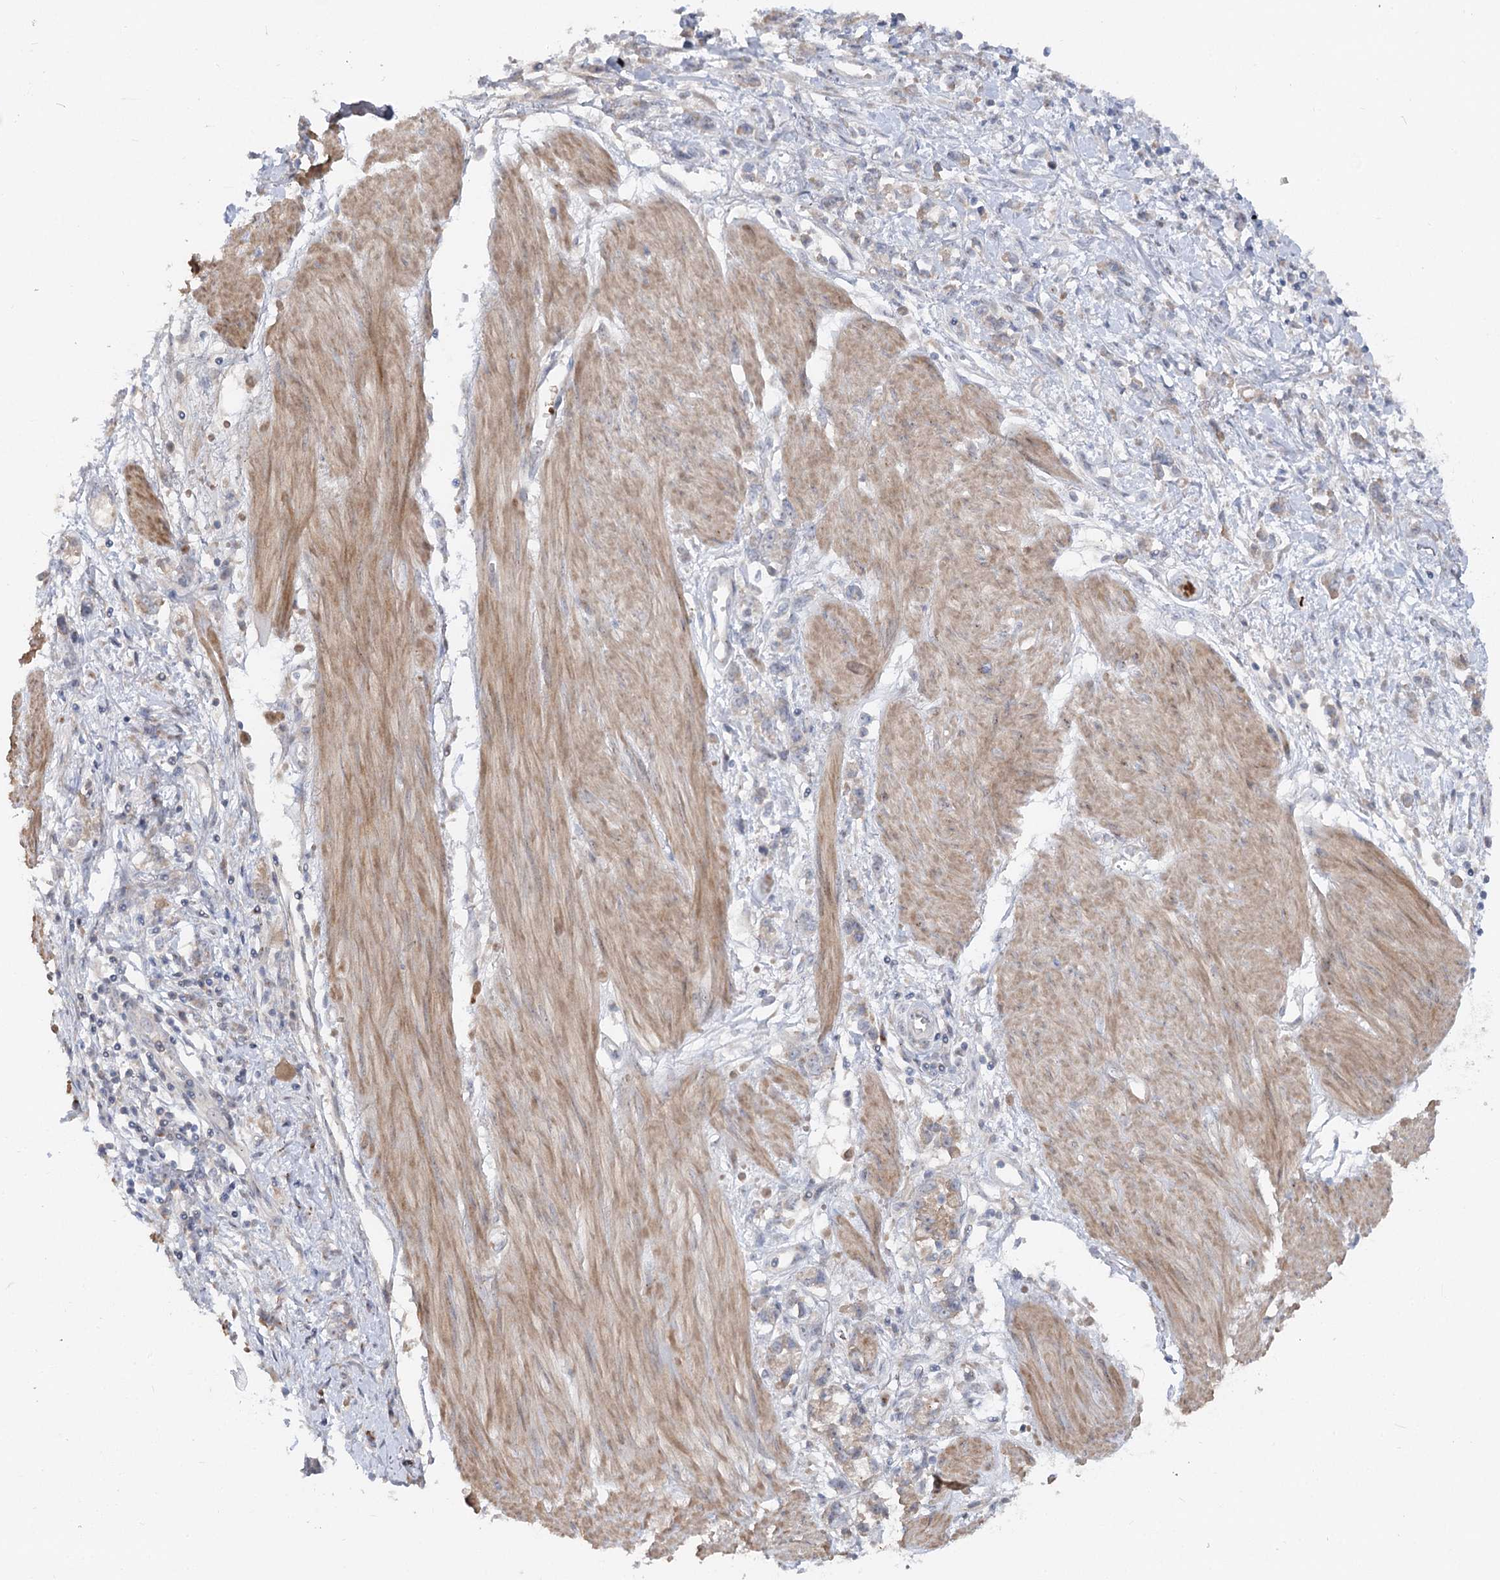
{"staining": {"intensity": "weak", "quantity": "<25%", "location": "cytoplasmic/membranous"}, "tissue": "stomach cancer", "cell_type": "Tumor cells", "image_type": "cancer", "snomed": [{"axis": "morphology", "description": "Adenocarcinoma, NOS"}, {"axis": "topography", "description": "Stomach"}], "caption": "A histopathology image of stomach cancer (adenocarcinoma) stained for a protein reveals no brown staining in tumor cells.", "gene": "FGF19", "patient": {"sex": "female", "age": 76}}